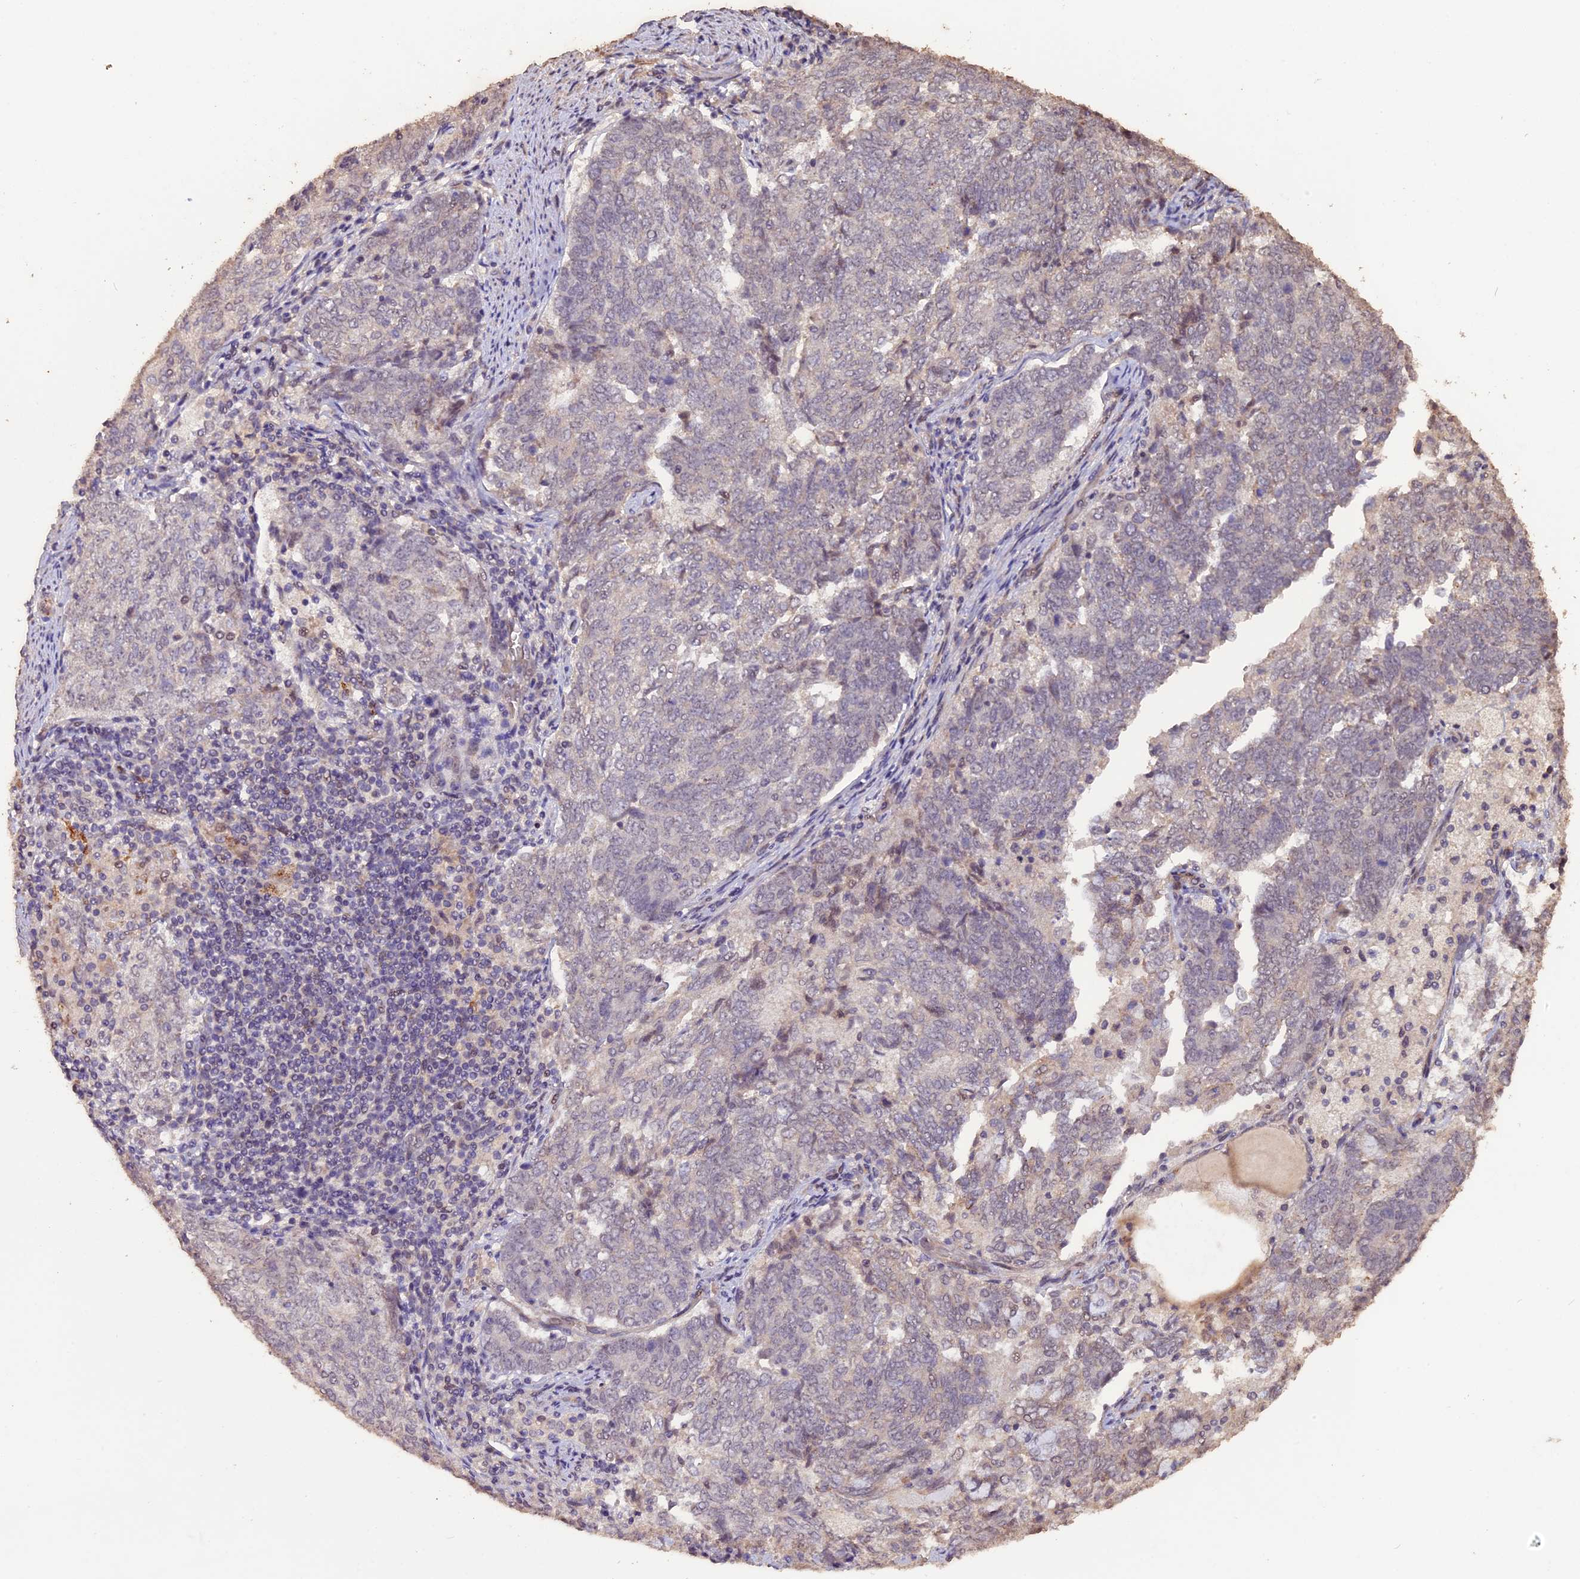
{"staining": {"intensity": "negative", "quantity": "none", "location": "none"}, "tissue": "endometrial cancer", "cell_type": "Tumor cells", "image_type": "cancer", "snomed": [{"axis": "morphology", "description": "Adenocarcinoma, NOS"}, {"axis": "topography", "description": "Endometrium"}], "caption": "This is an immunohistochemistry histopathology image of adenocarcinoma (endometrial). There is no staining in tumor cells.", "gene": "GNB5", "patient": {"sex": "female", "age": 80}}